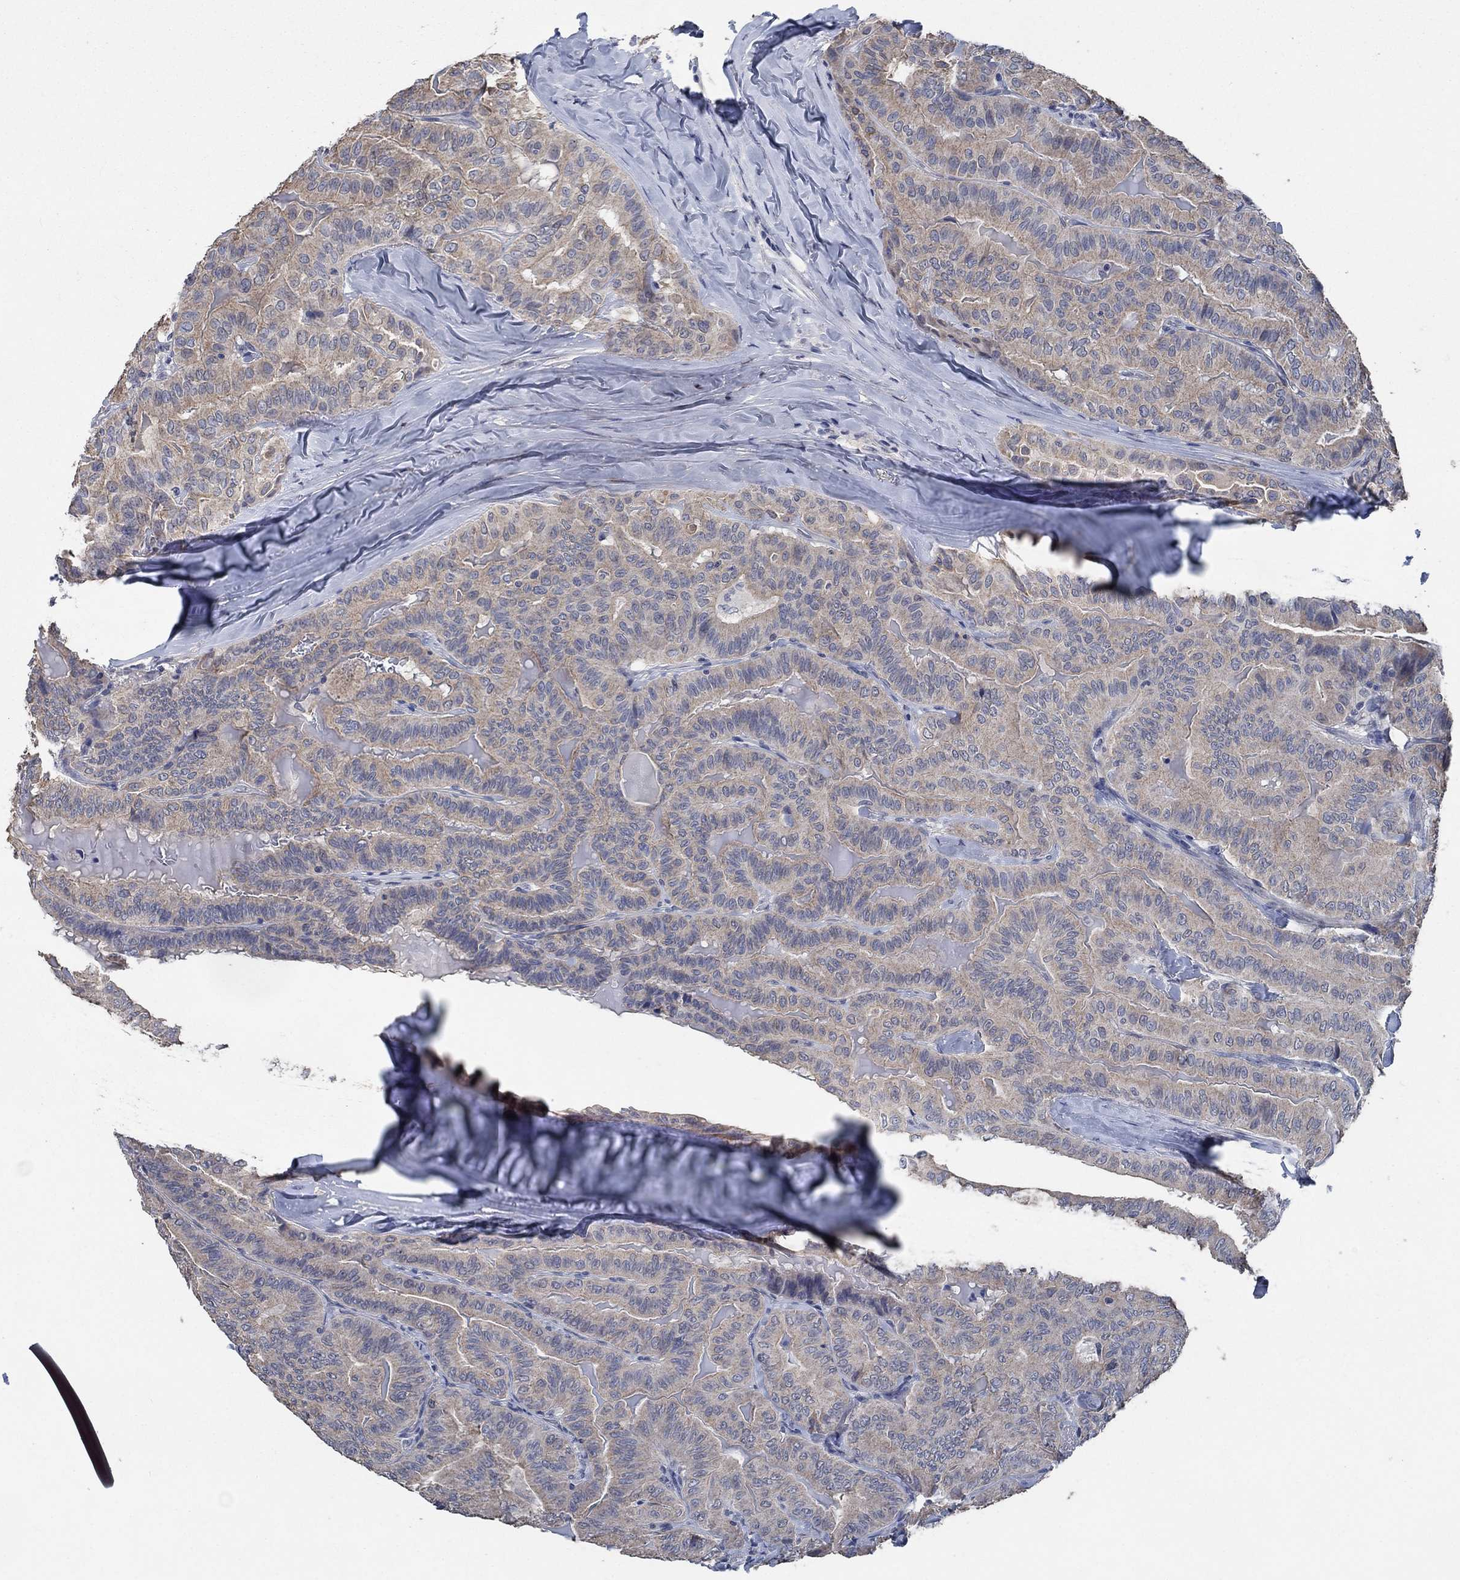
{"staining": {"intensity": "weak", "quantity": ">75%", "location": "cytoplasmic/membranous"}, "tissue": "thyroid cancer", "cell_type": "Tumor cells", "image_type": "cancer", "snomed": [{"axis": "morphology", "description": "Papillary adenocarcinoma, NOS"}, {"axis": "topography", "description": "Thyroid gland"}], "caption": "A brown stain highlights weak cytoplasmic/membranous expression of a protein in thyroid cancer (papillary adenocarcinoma) tumor cells.", "gene": "OBSCN", "patient": {"sex": "female", "age": 68}}